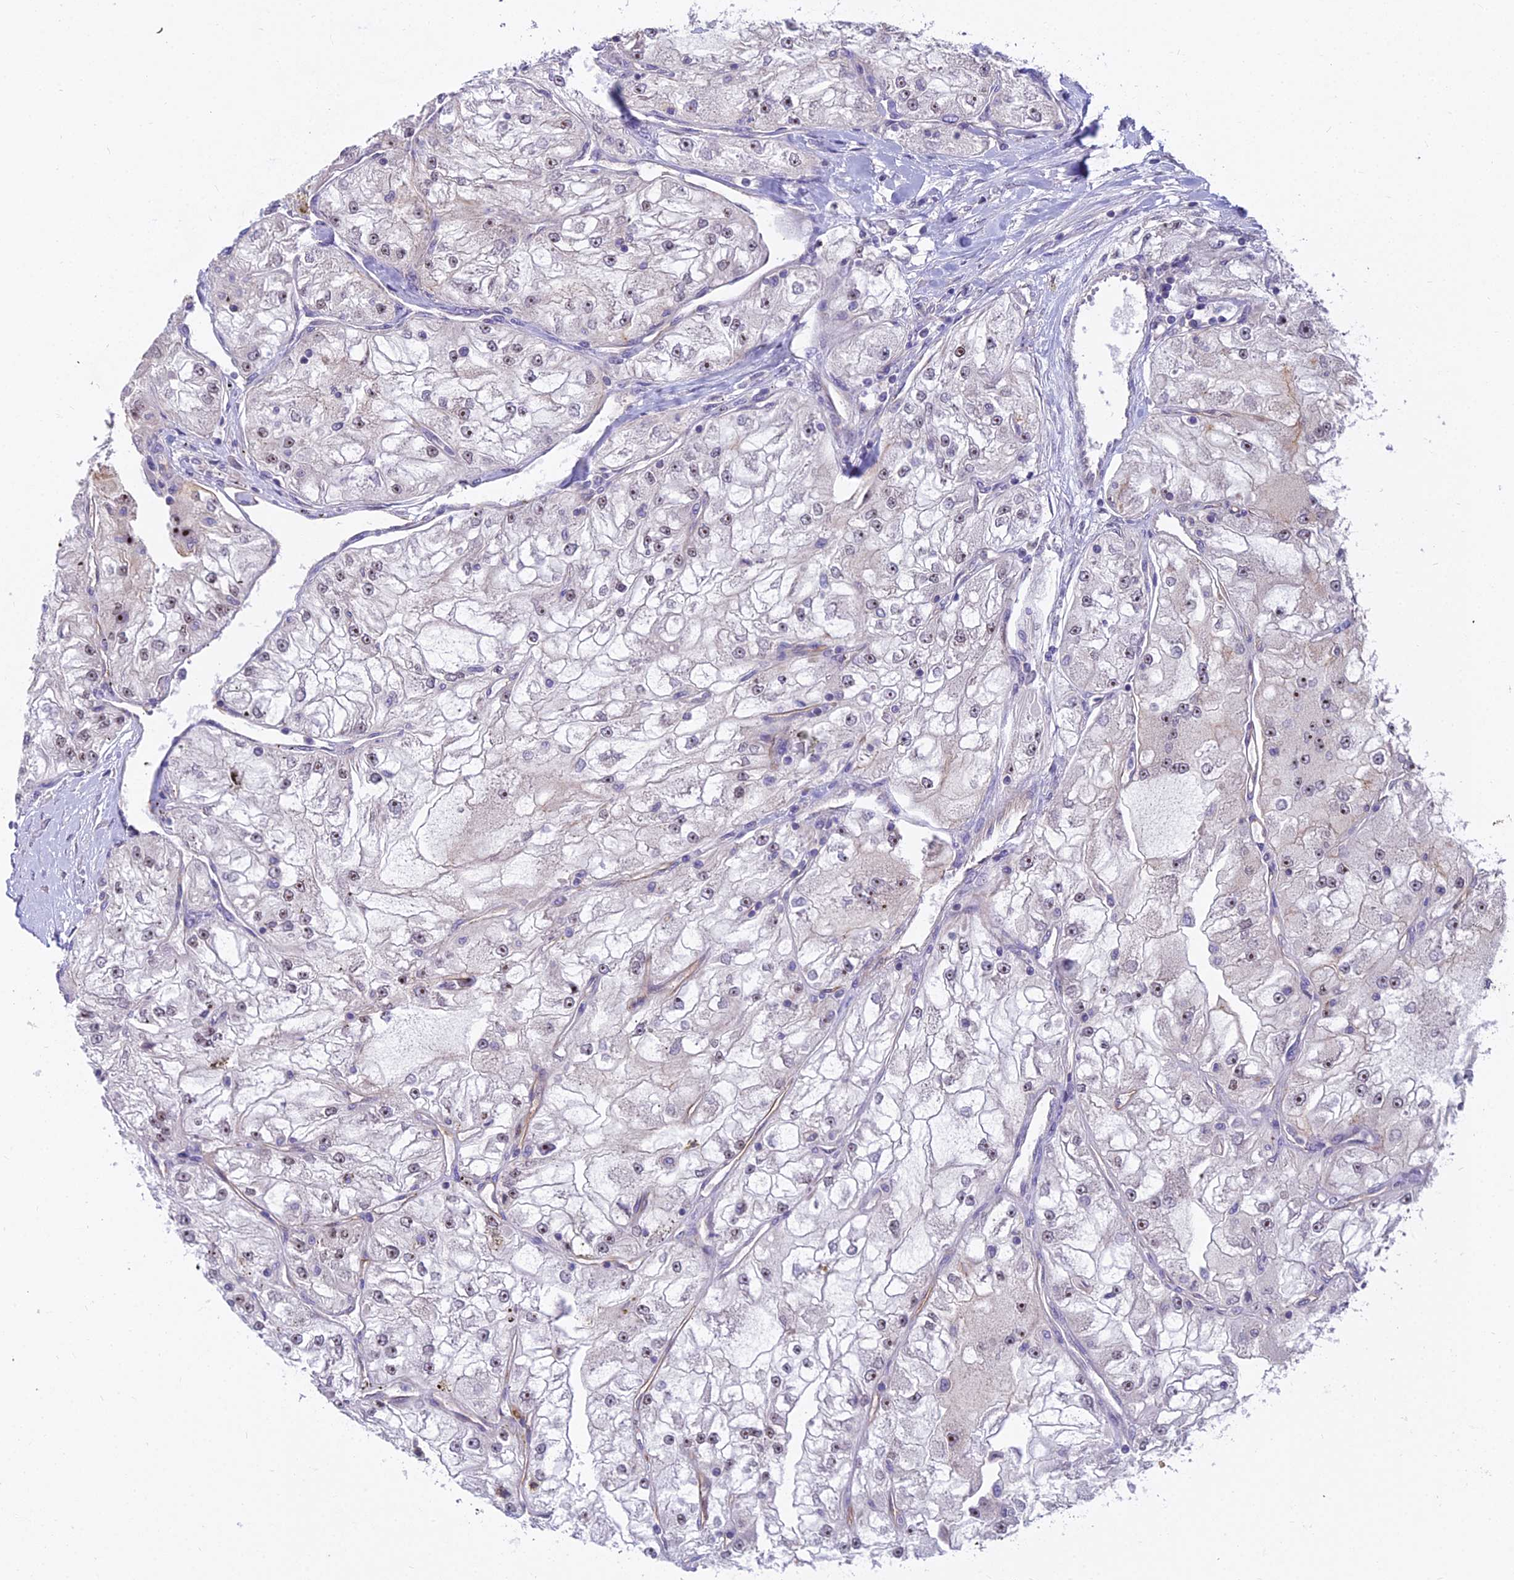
{"staining": {"intensity": "moderate", "quantity": "<25%", "location": "nuclear"}, "tissue": "renal cancer", "cell_type": "Tumor cells", "image_type": "cancer", "snomed": [{"axis": "morphology", "description": "Adenocarcinoma, NOS"}, {"axis": "topography", "description": "Kidney"}], "caption": "Adenocarcinoma (renal) was stained to show a protein in brown. There is low levels of moderate nuclear expression in about <25% of tumor cells.", "gene": "TCEA3", "patient": {"sex": "female", "age": 72}}